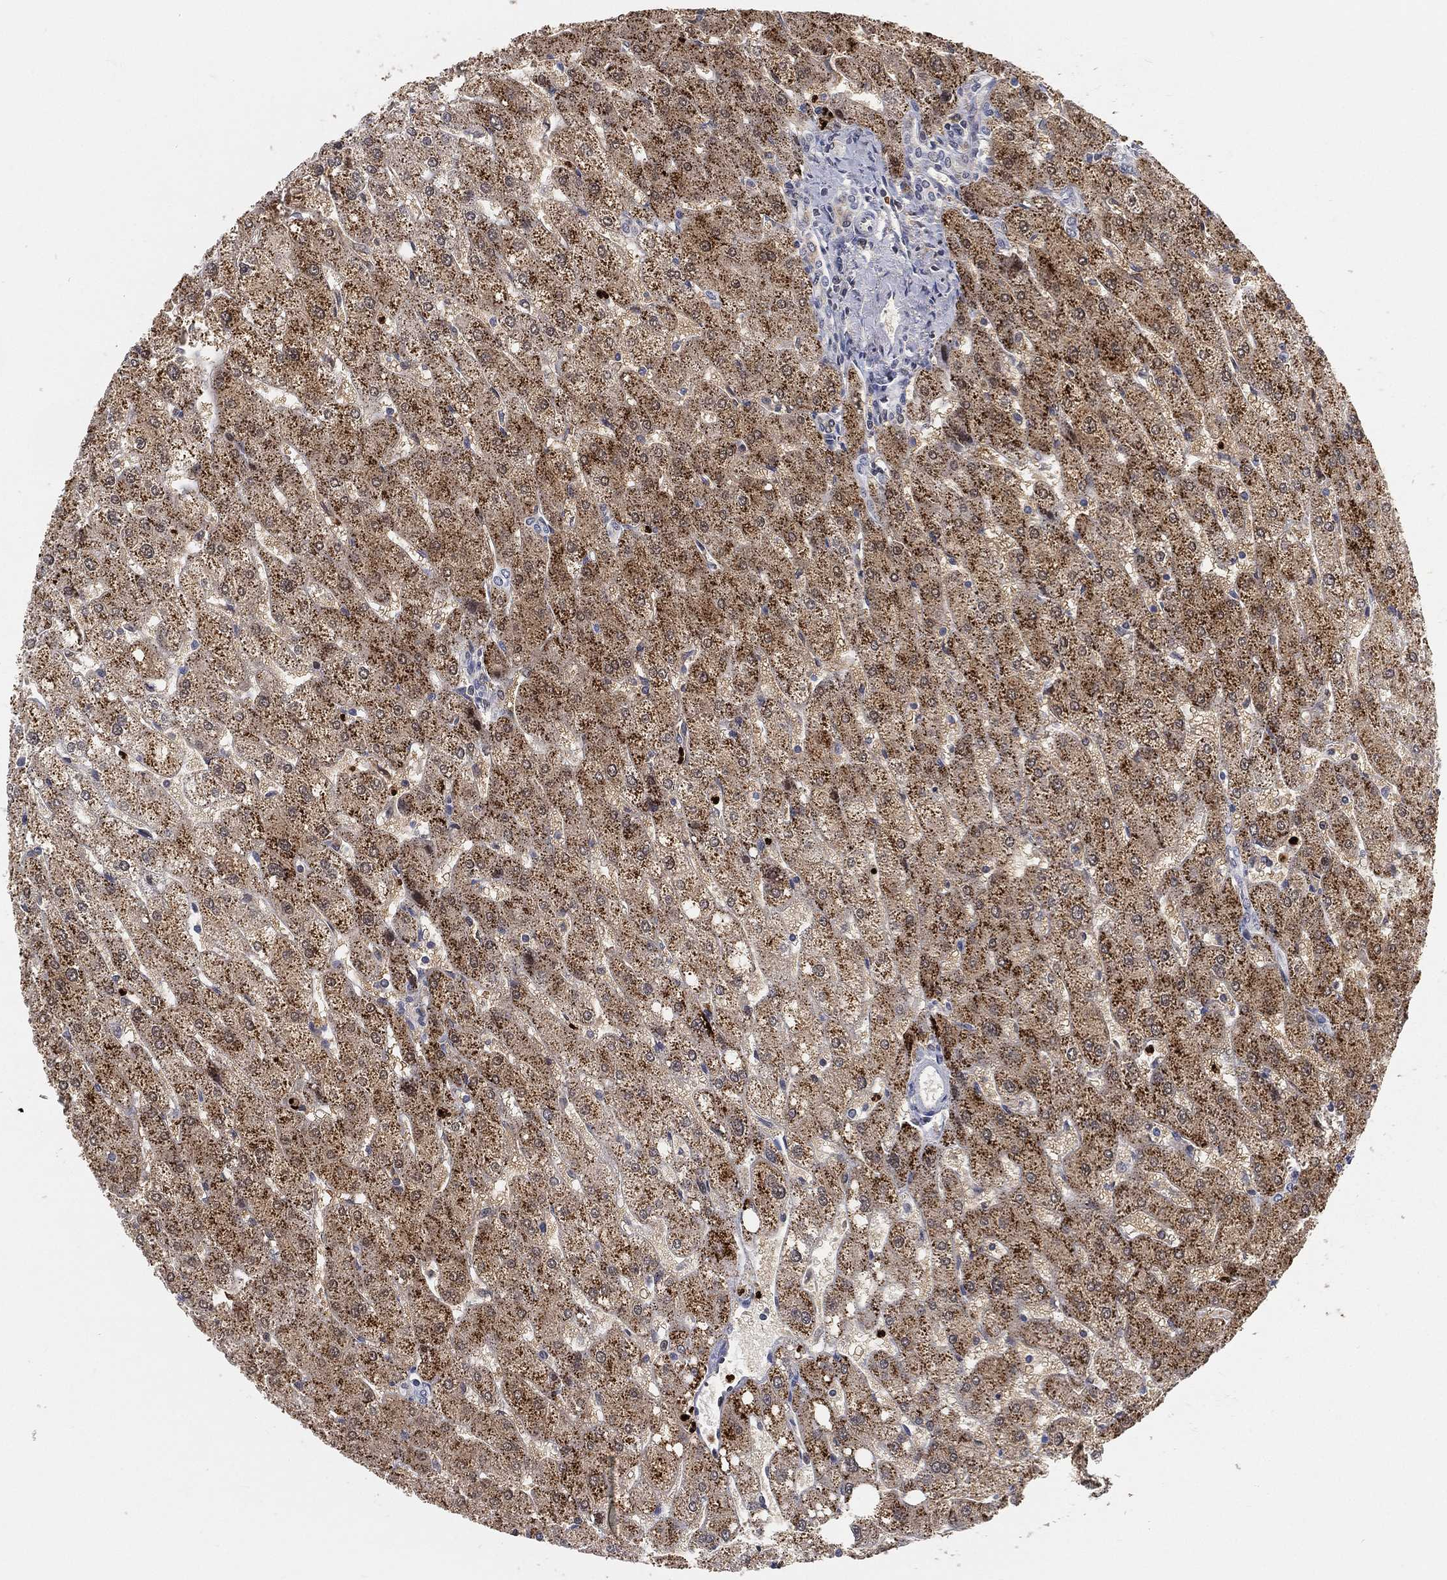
{"staining": {"intensity": "negative", "quantity": "none", "location": "none"}, "tissue": "liver", "cell_type": "Cholangiocytes", "image_type": "normal", "snomed": [{"axis": "morphology", "description": "Normal tissue, NOS"}, {"axis": "topography", "description": "Liver"}], "caption": "Histopathology image shows no protein staining in cholangiocytes of benign liver.", "gene": "ARG1", "patient": {"sex": "male", "age": 67}}